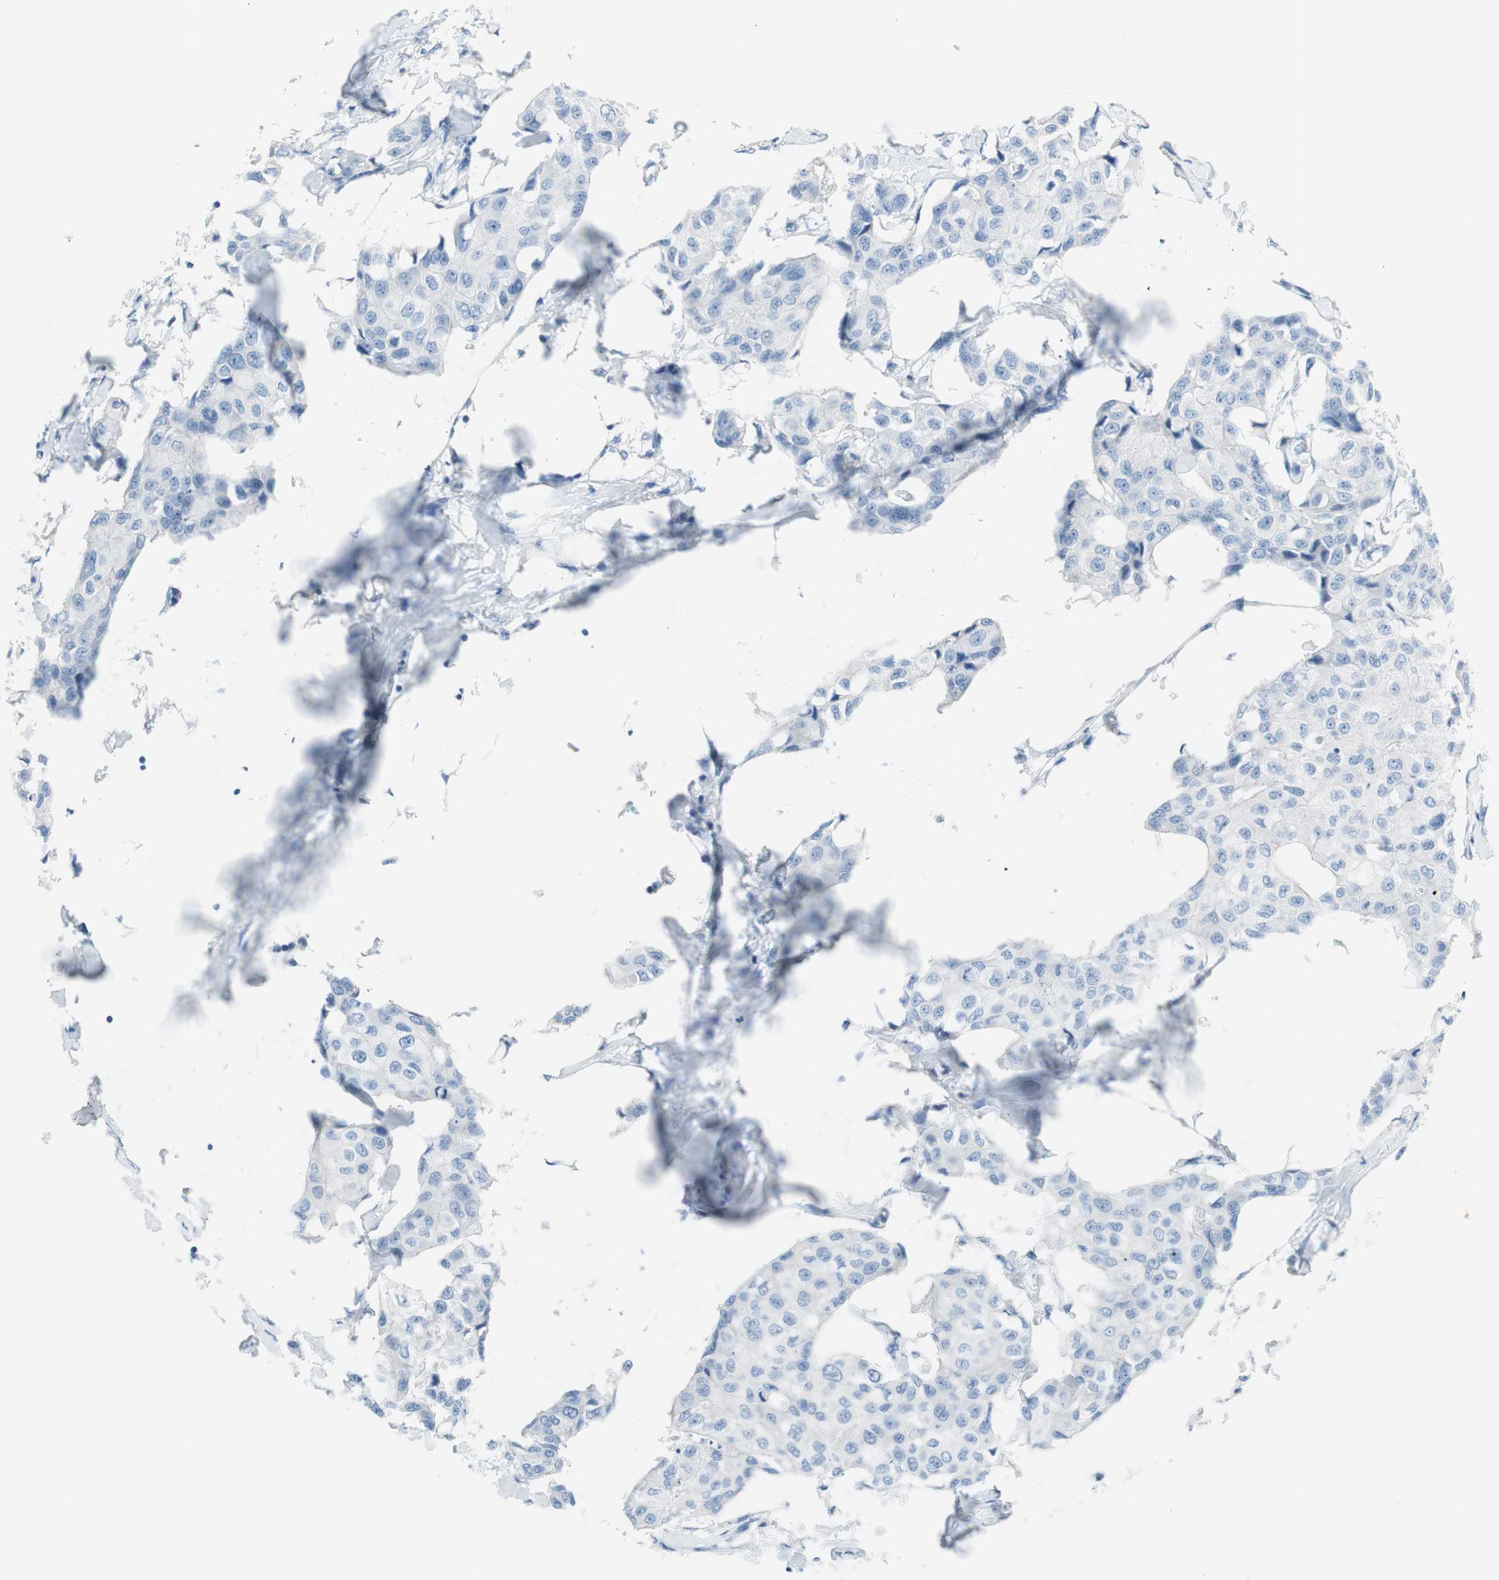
{"staining": {"intensity": "negative", "quantity": "none", "location": "none"}, "tissue": "breast cancer", "cell_type": "Tumor cells", "image_type": "cancer", "snomed": [{"axis": "morphology", "description": "Duct carcinoma"}, {"axis": "topography", "description": "Breast"}], "caption": "This histopathology image is of breast cancer stained with immunohistochemistry (IHC) to label a protein in brown with the nuclei are counter-stained blue. There is no staining in tumor cells.", "gene": "EVA1A", "patient": {"sex": "female", "age": 80}}